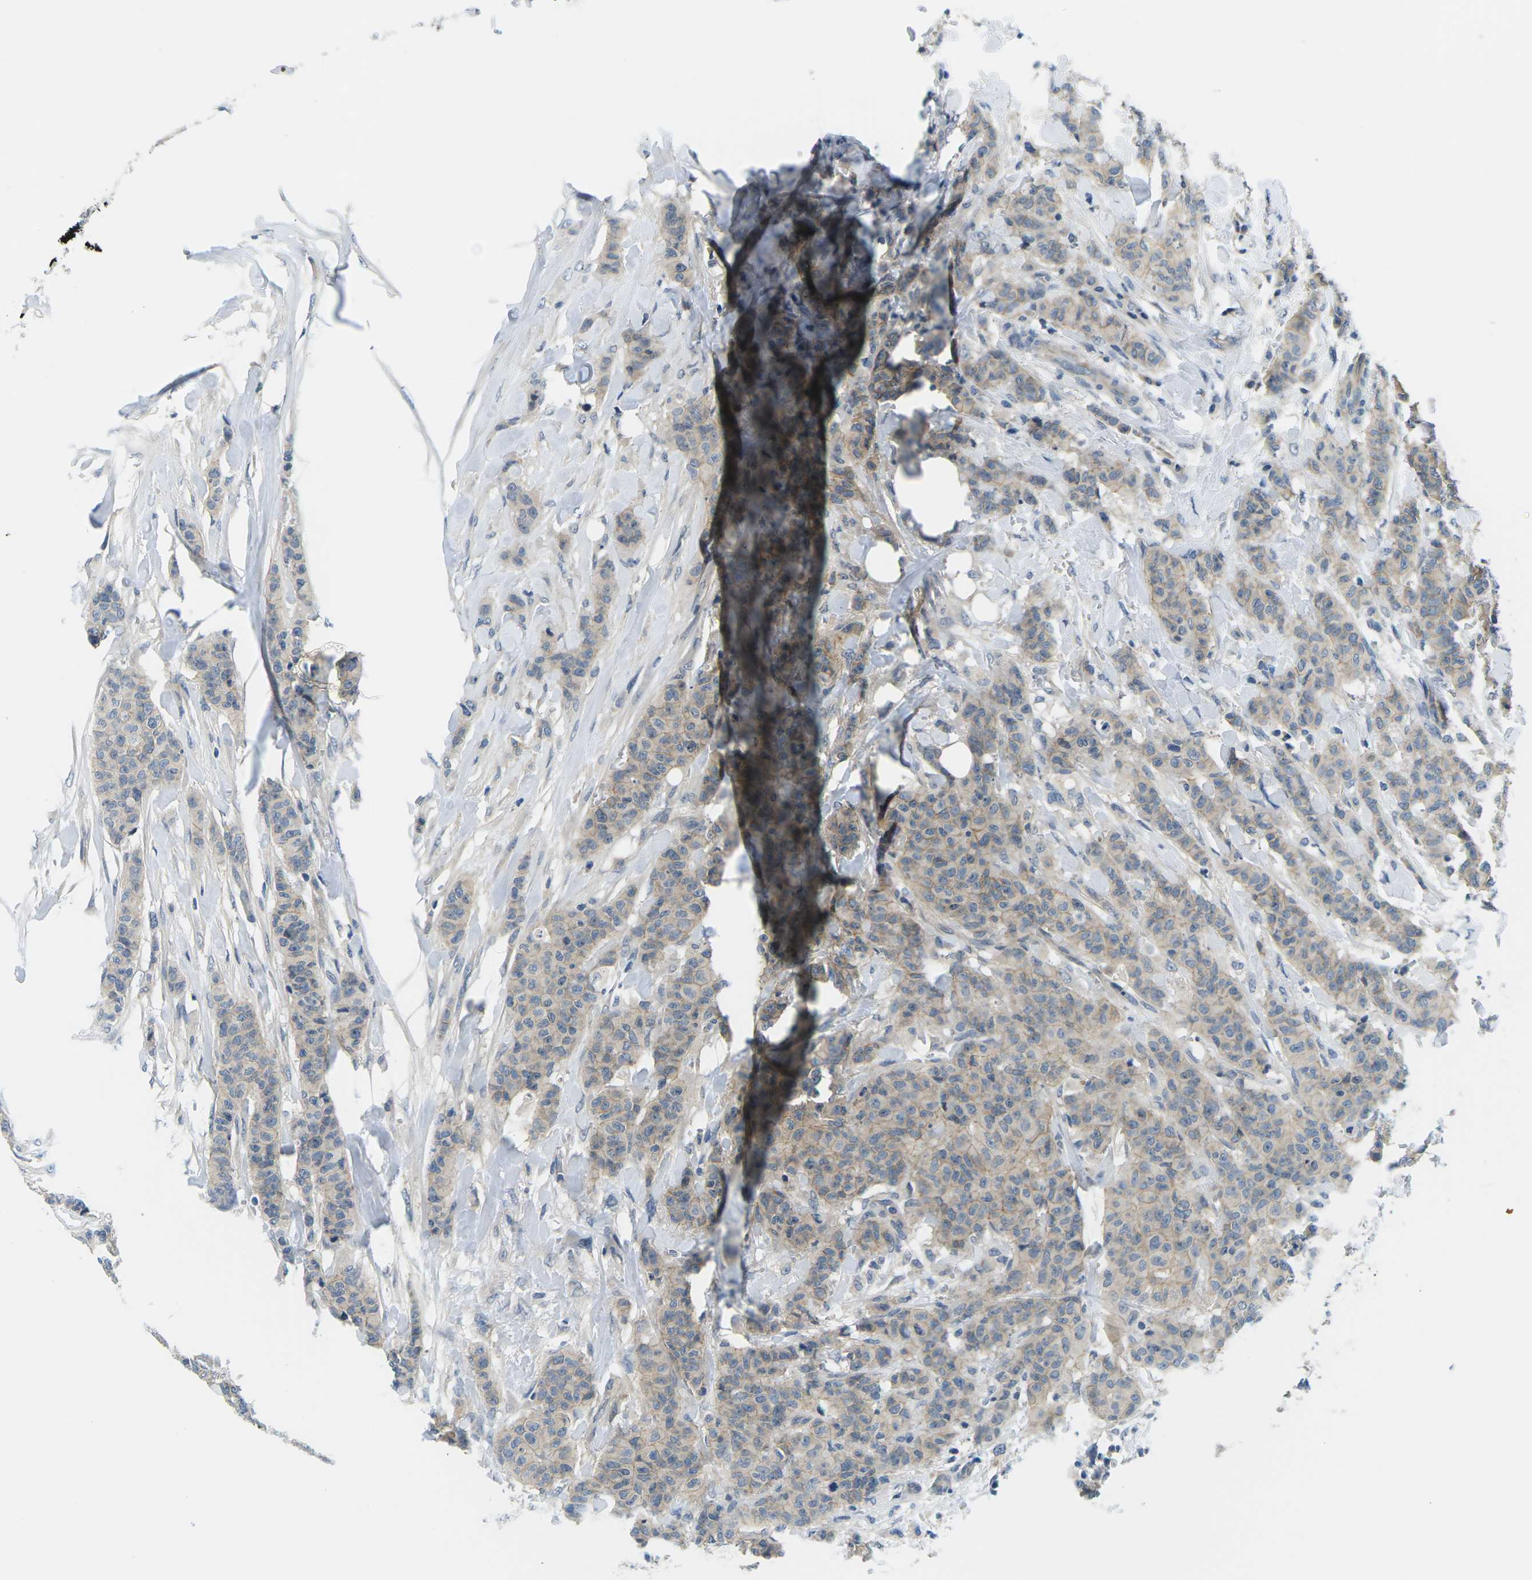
{"staining": {"intensity": "weak", "quantity": ">75%", "location": "cytoplasmic/membranous"}, "tissue": "breast cancer", "cell_type": "Tumor cells", "image_type": "cancer", "snomed": [{"axis": "morphology", "description": "Normal tissue, NOS"}, {"axis": "morphology", "description": "Duct carcinoma"}, {"axis": "topography", "description": "Breast"}], "caption": "Infiltrating ductal carcinoma (breast) stained with a brown dye demonstrates weak cytoplasmic/membranous positive staining in about >75% of tumor cells.", "gene": "CTNND1", "patient": {"sex": "female", "age": 40}}